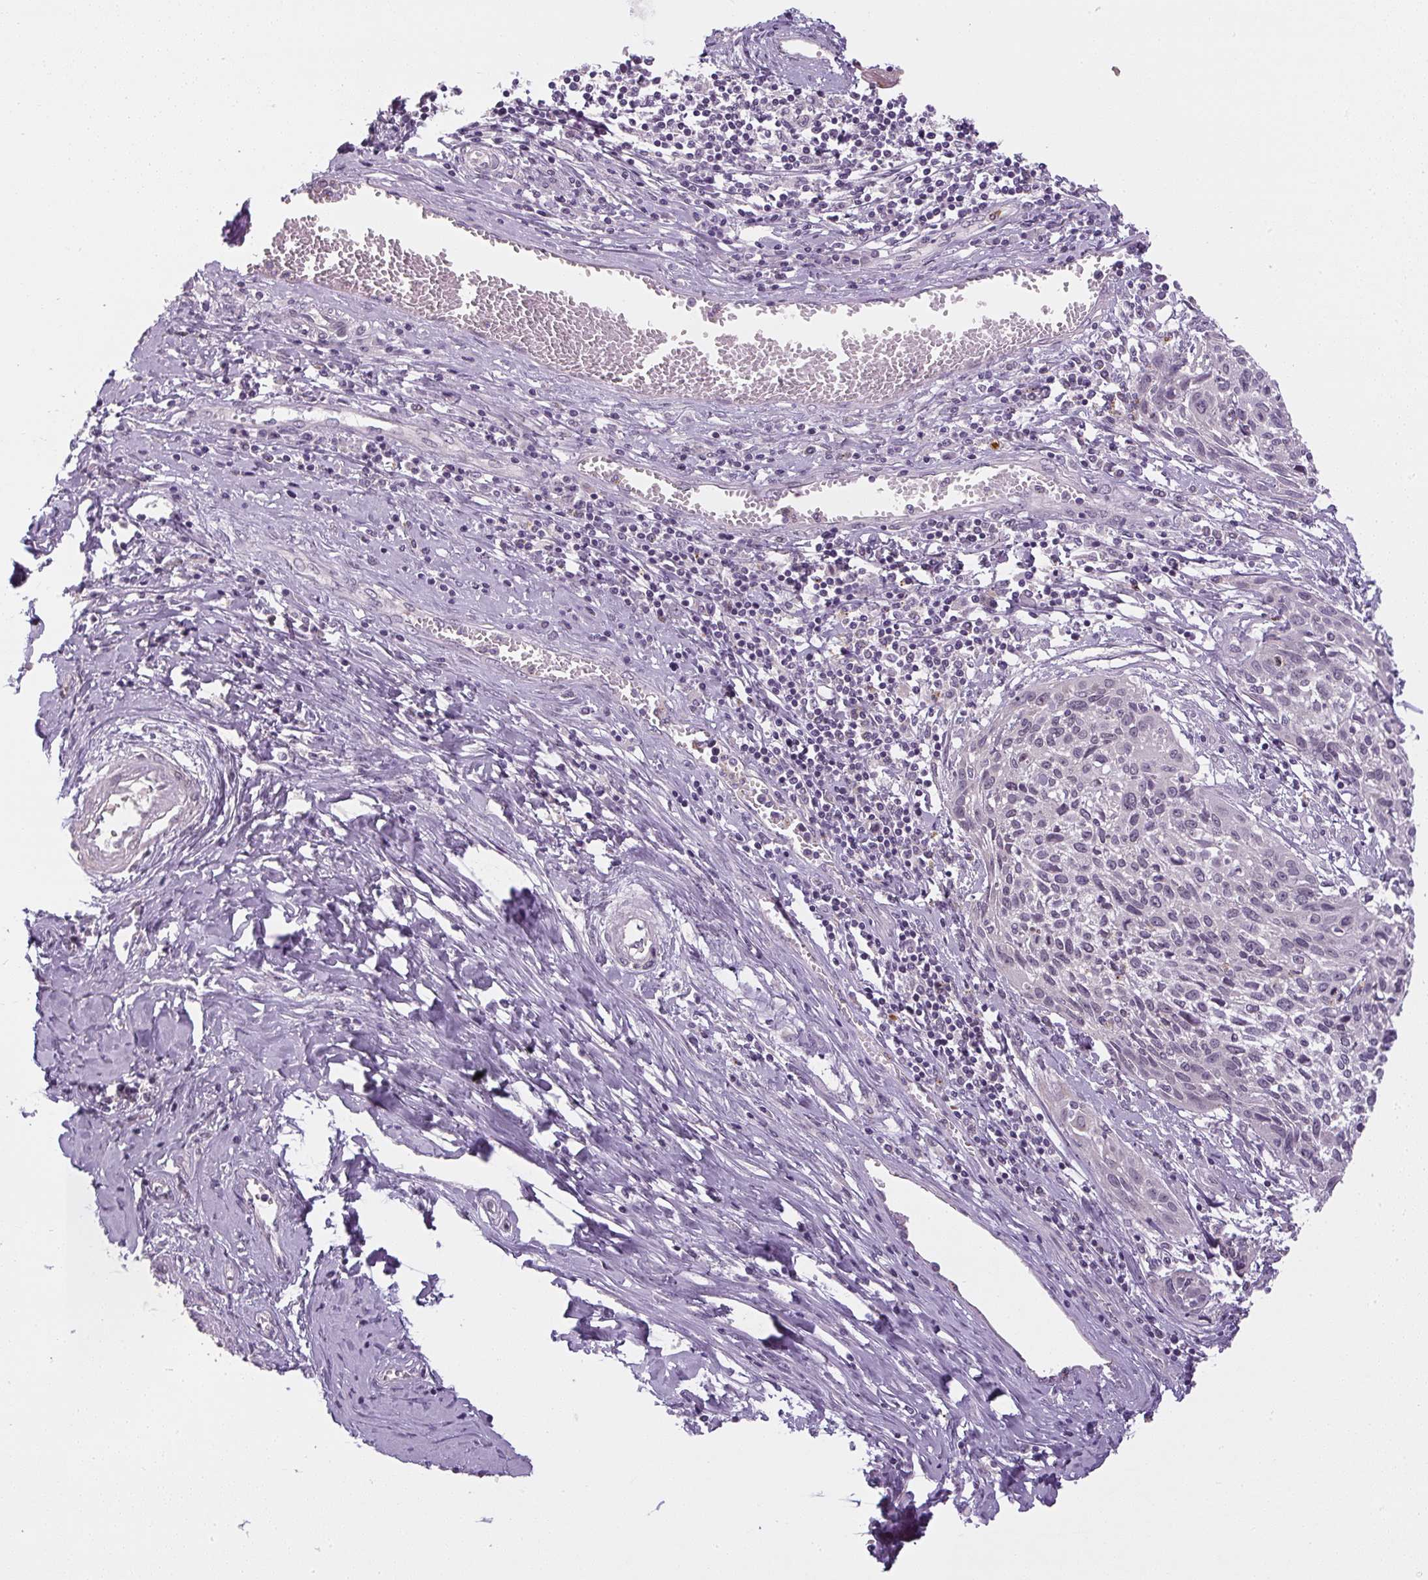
{"staining": {"intensity": "negative", "quantity": "none", "location": "none"}, "tissue": "cervical cancer", "cell_type": "Tumor cells", "image_type": "cancer", "snomed": [{"axis": "morphology", "description": "Squamous cell carcinoma, NOS"}, {"axis": "topography", "description": "Cervix"}], "caption": "Tumor cells show no significant positivity in cervical cancer.", "gene": "SGF29", "patient": {"sex": "female", "age": 51}}